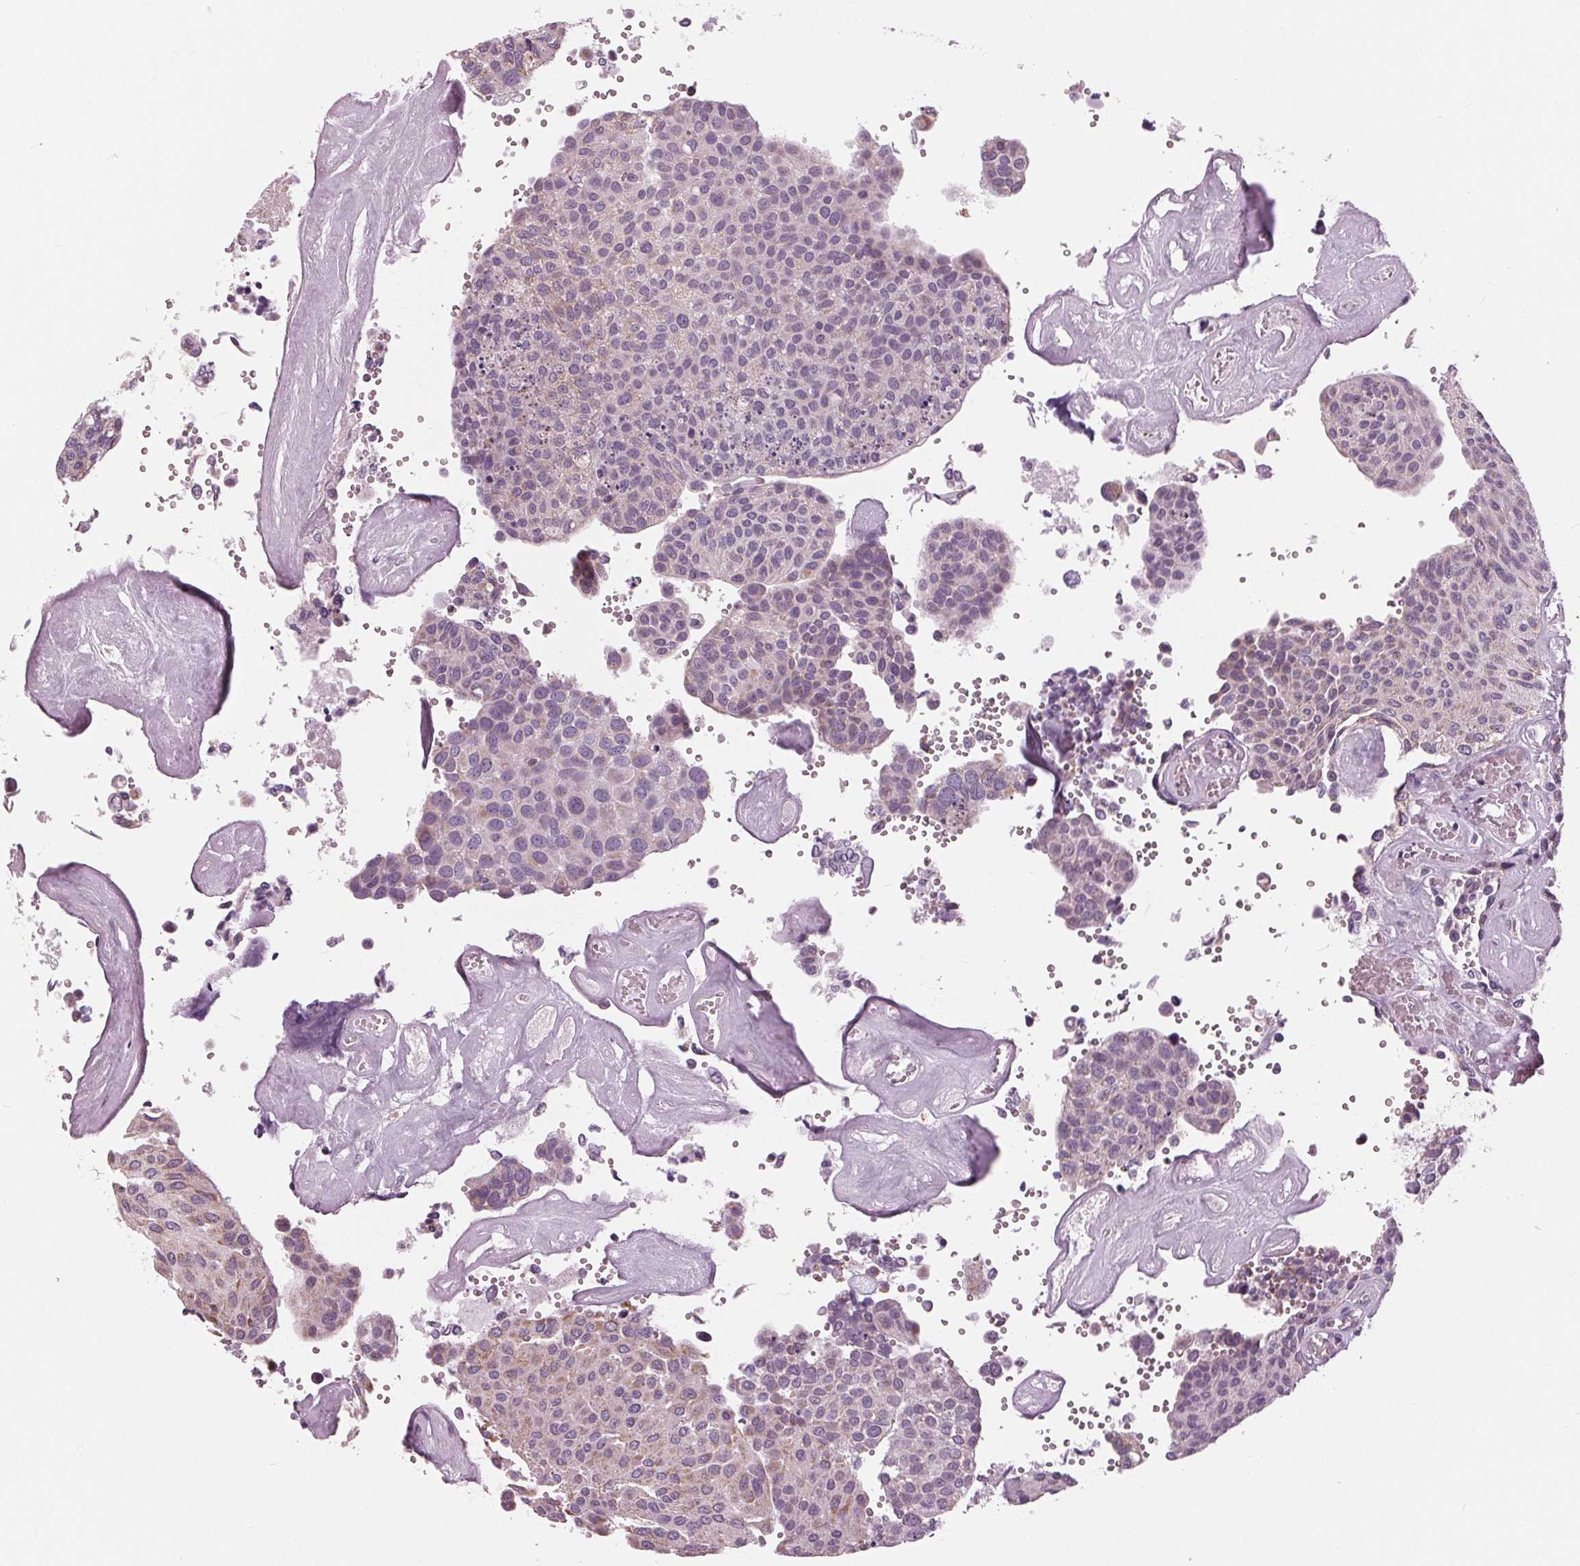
{"staining": {"intensity": "negative", "quantity": "none", "location": "none"}, "tissue": "urothelial cancer", "cell_type": "Tumor cells", "image_type": "cancer", "snomed": [{"axis": "morphology", "description": "Urothelial carcinoma, NOS"}, {"axis": "topography", "description": "Urinary bladder"}], "caption": "The IHC image has no significant positivity in tumor cells of urothelial cancer tissue. (DAB (3,3'-diaminobenzidine) immunohistochemistry visualized using brightfield microscopy, high magnification).", "gene": "SAMD4A", "patient": {"sex": "male", "age": 55}}